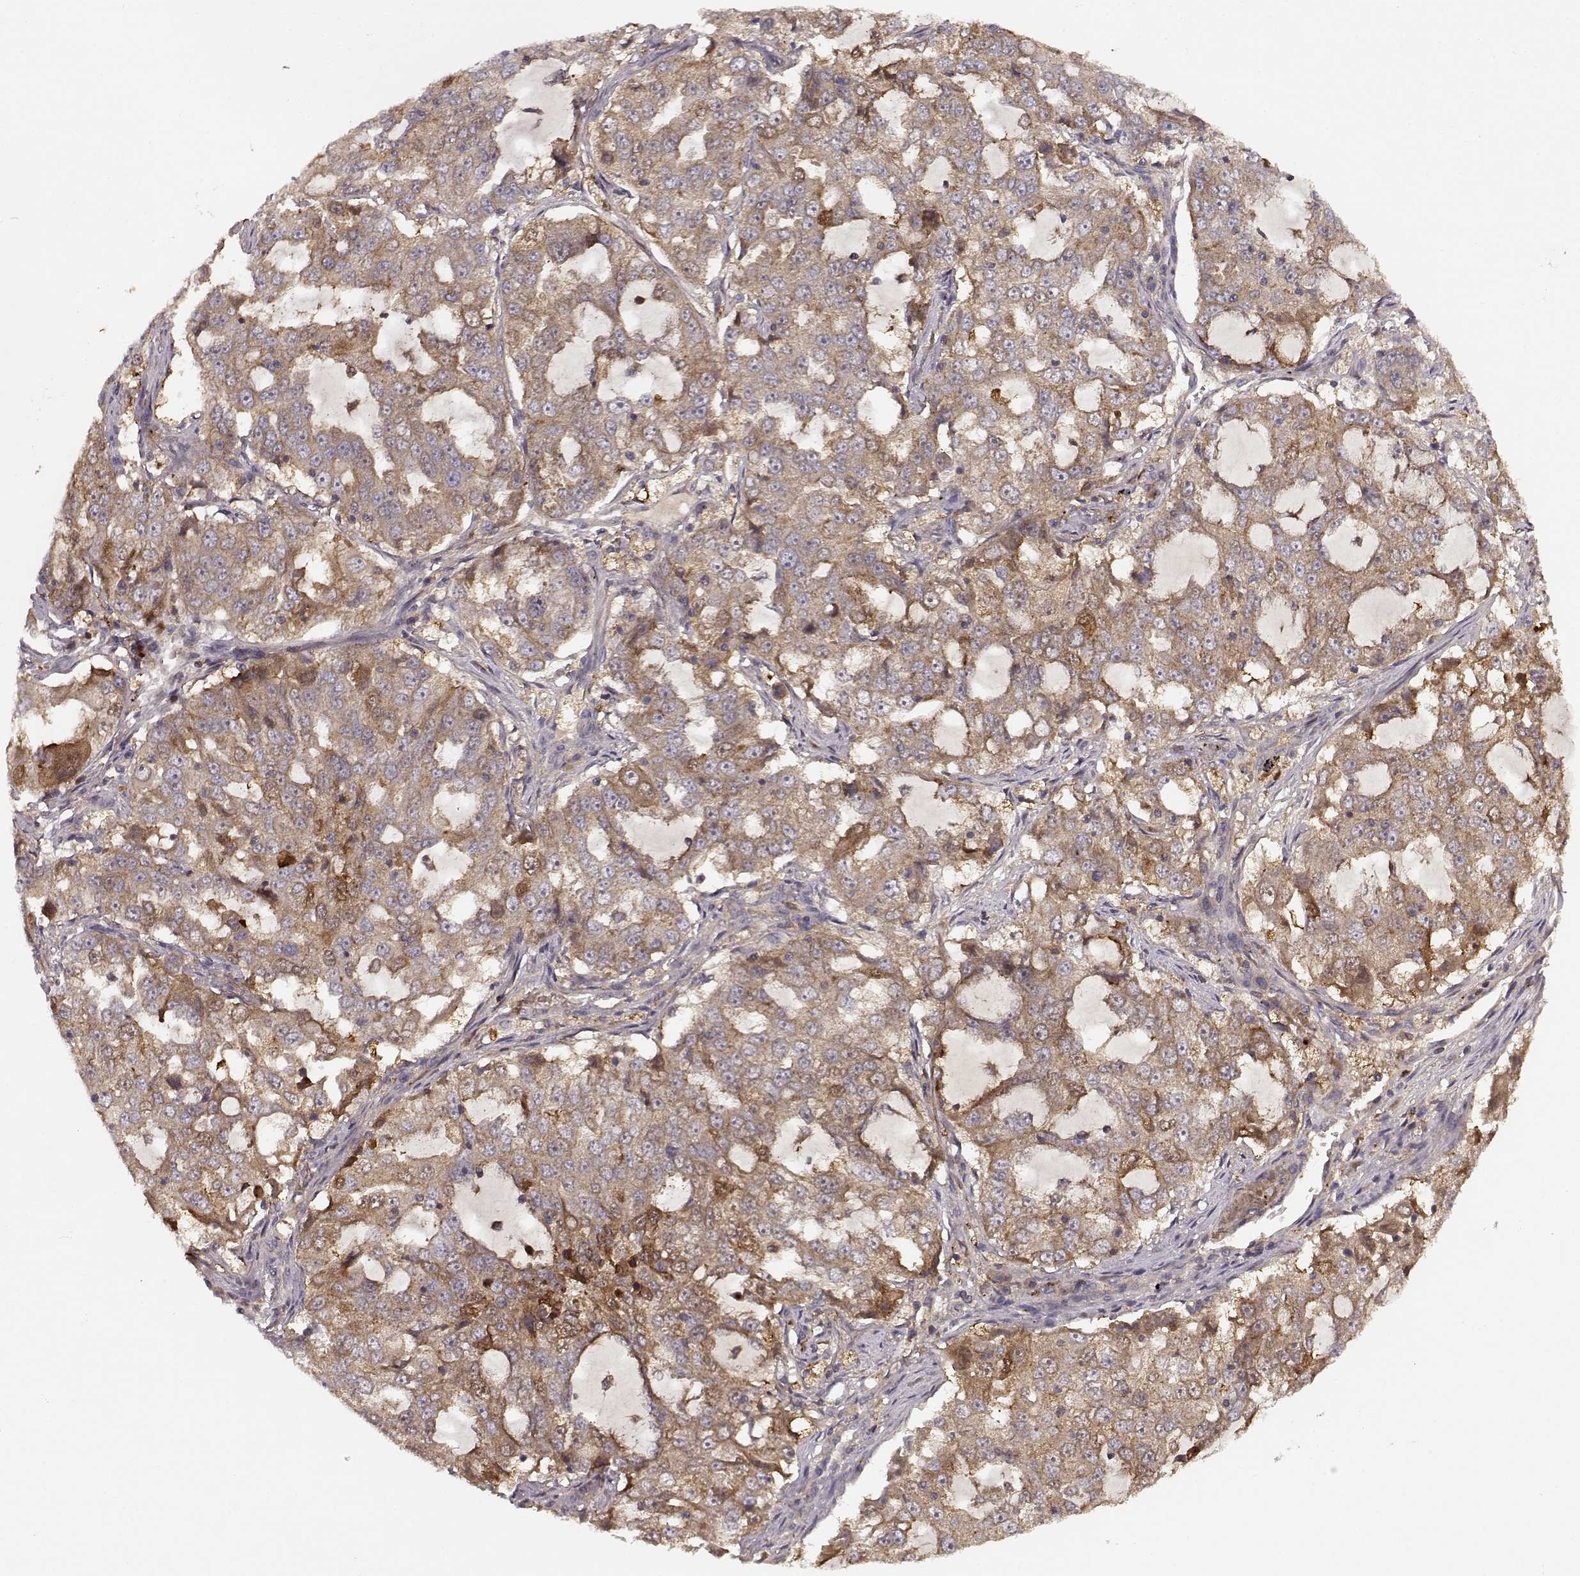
{"staining": {"intensity": "weak", "quantity": ">75%", "location": "cytoplasmic/membranous"}, "tissue": "lung cancer", "cell_type": "Tumor cells", "image_type": "cancer", "snomed": [{"axis": "morphology", "description": "Adenocarcinoma, NOS"}, {"axis": "topography", "description": "Lung"}], "caption": "Protein staining of lung adenocarcinoma tissue displays weak cytoplasmic/membranous positivity in about >75% of tumor cells.", "gene": "IFRD2", "patient": {"sex": "female", "age": 61}}